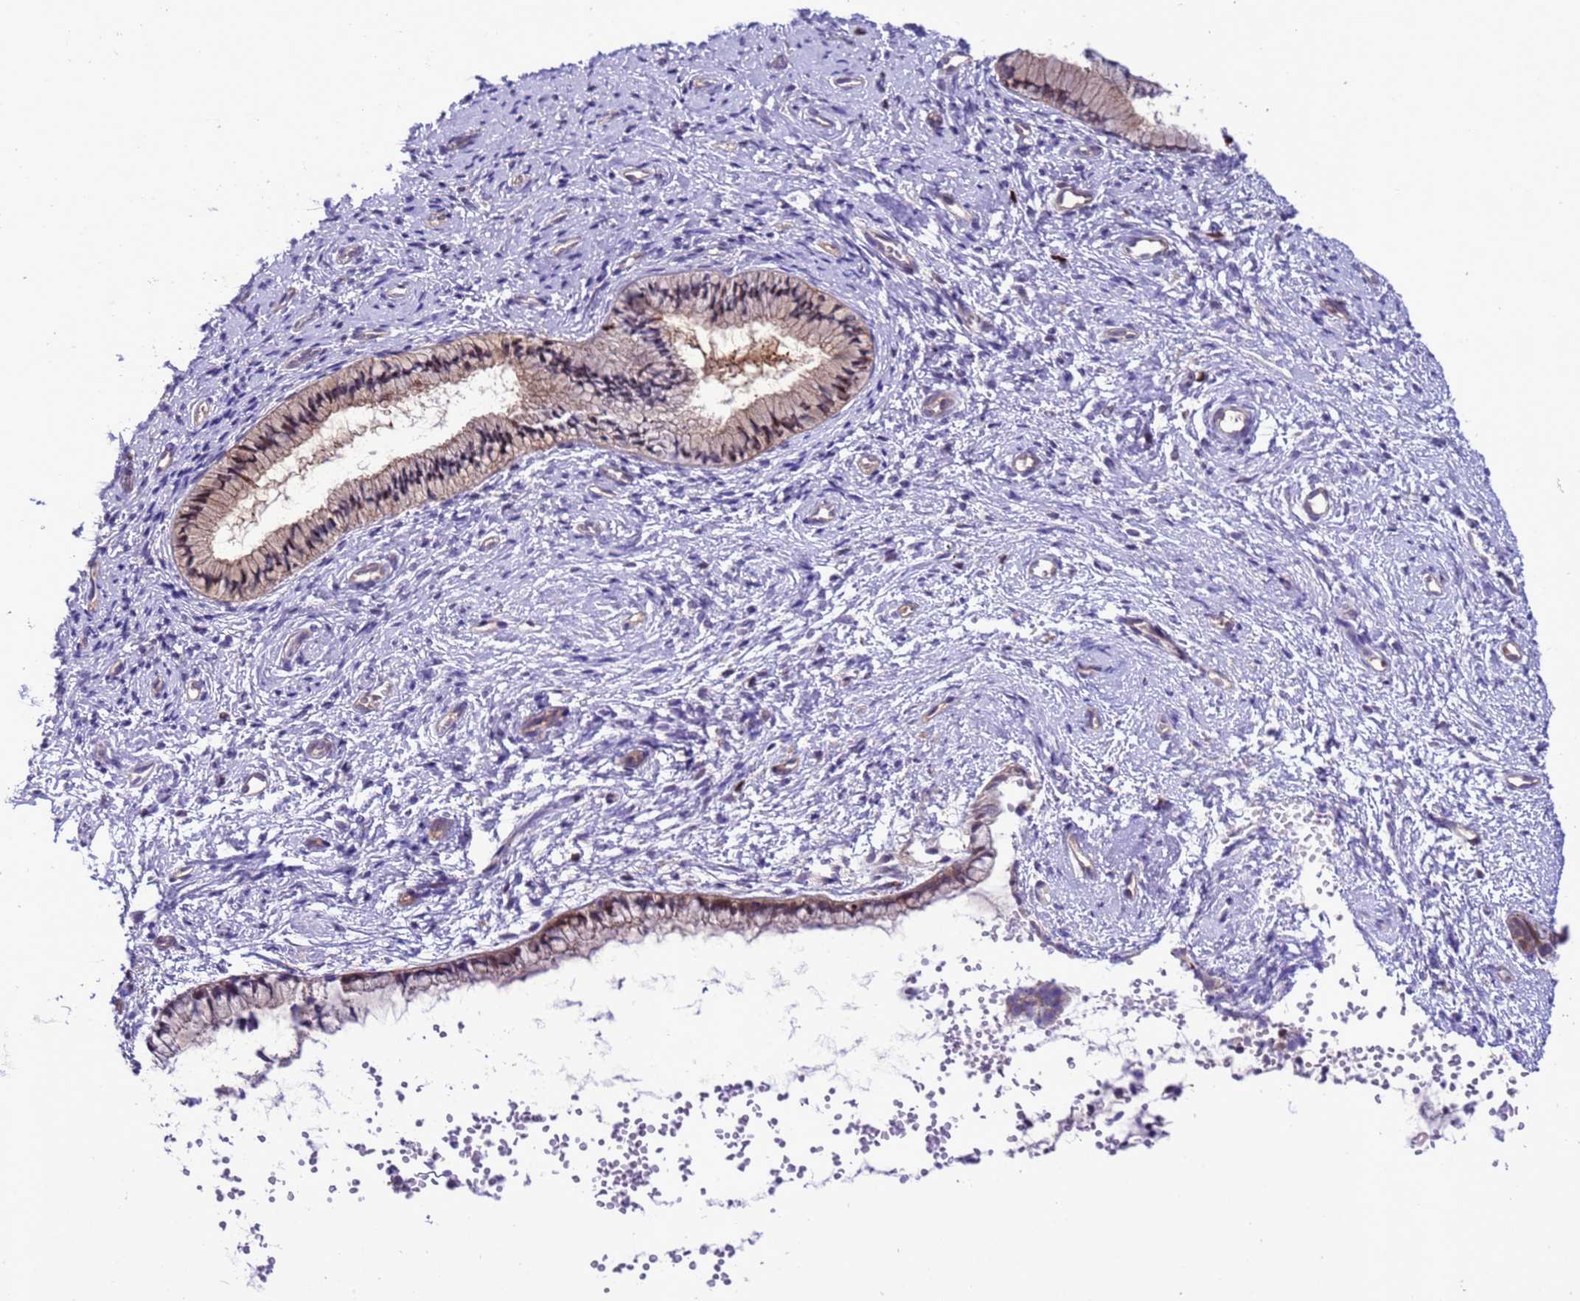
{"staining": {"intensity": "moderate", "quantity": ">75%", "location": "cytoplasmic/membranous,nuclear"}, "tissue": "cervix", "cell_type": "Glandular cells", "image_type": "normal", "snomed": [{"axis": "morphology", "description": "Normal tissue, NOS"}, {"axis": "topography", "description": "Cervix"}], "caption": "This is a micrograph of immunohistochemistry staining of unremarkable cervix, which shows moderate positivity in the cytoplasmic/membranous,nuclear of glandular cells.", "gene": "RASD1", "patient": {"sex": "female", "age": 57}}